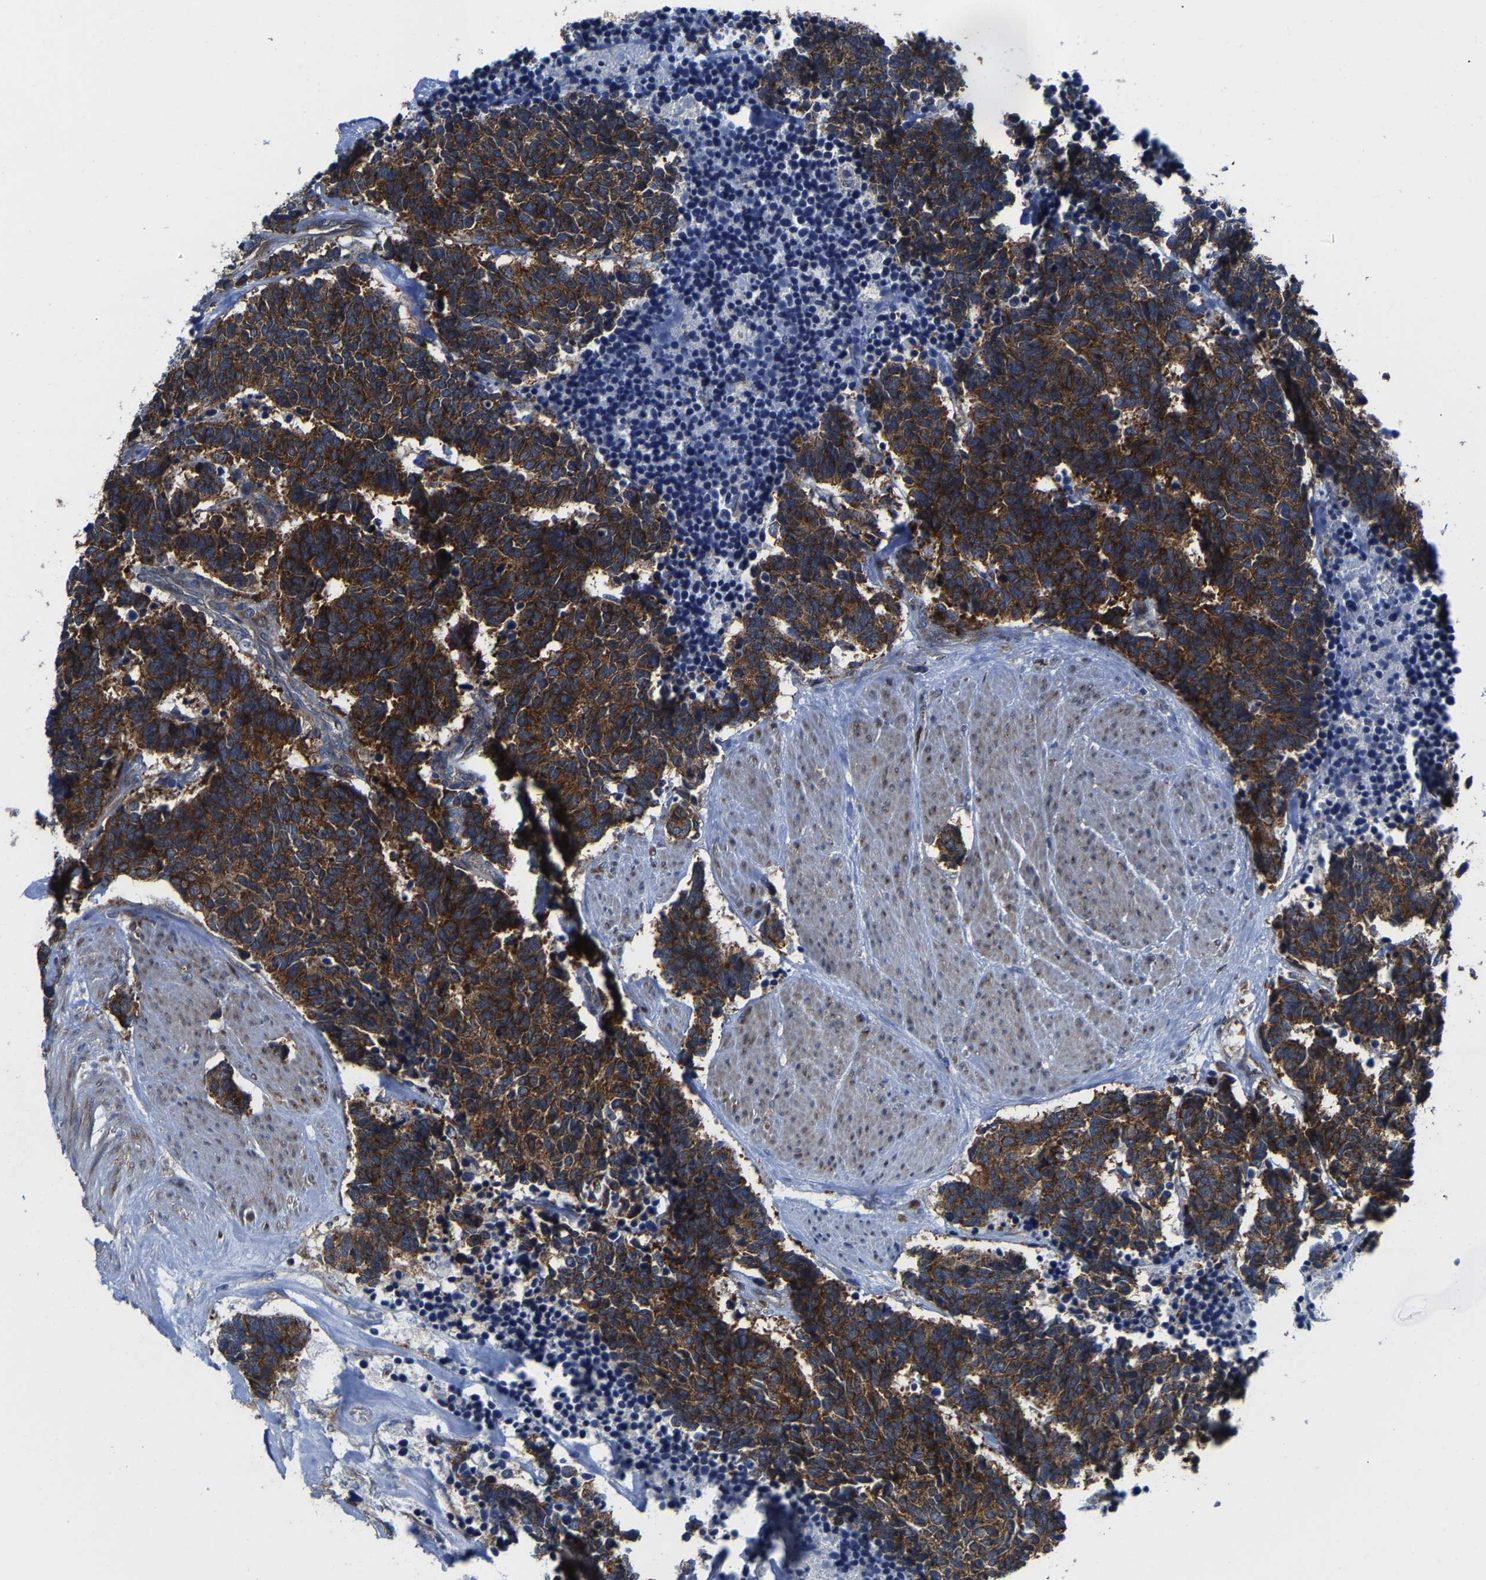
{"staining": {"intensity": "strong", "quantity": ">75%", "location": "cytoplasmic/membranous"}, "tissue": "carcinoid", "cell_type": "Tumor cells", "image_type": "cancer", "snomed": [{"axis": "morphology", "description": "Carcinoma, NOS"}, {"axis": "morphology", "description": "Carcinoid, malignant, NOS"}, {"axis": "topography", "description": "Urinary bladder"}], "caption": "Immunohistochemistry (IHC) (DAB) staining of human carcinoid shows strong cytoplasmic/membranous protein positivity in about >75% of tumor cells.", "gene": "G3BP2", "patient": {"sex": "male", "age": 57}}